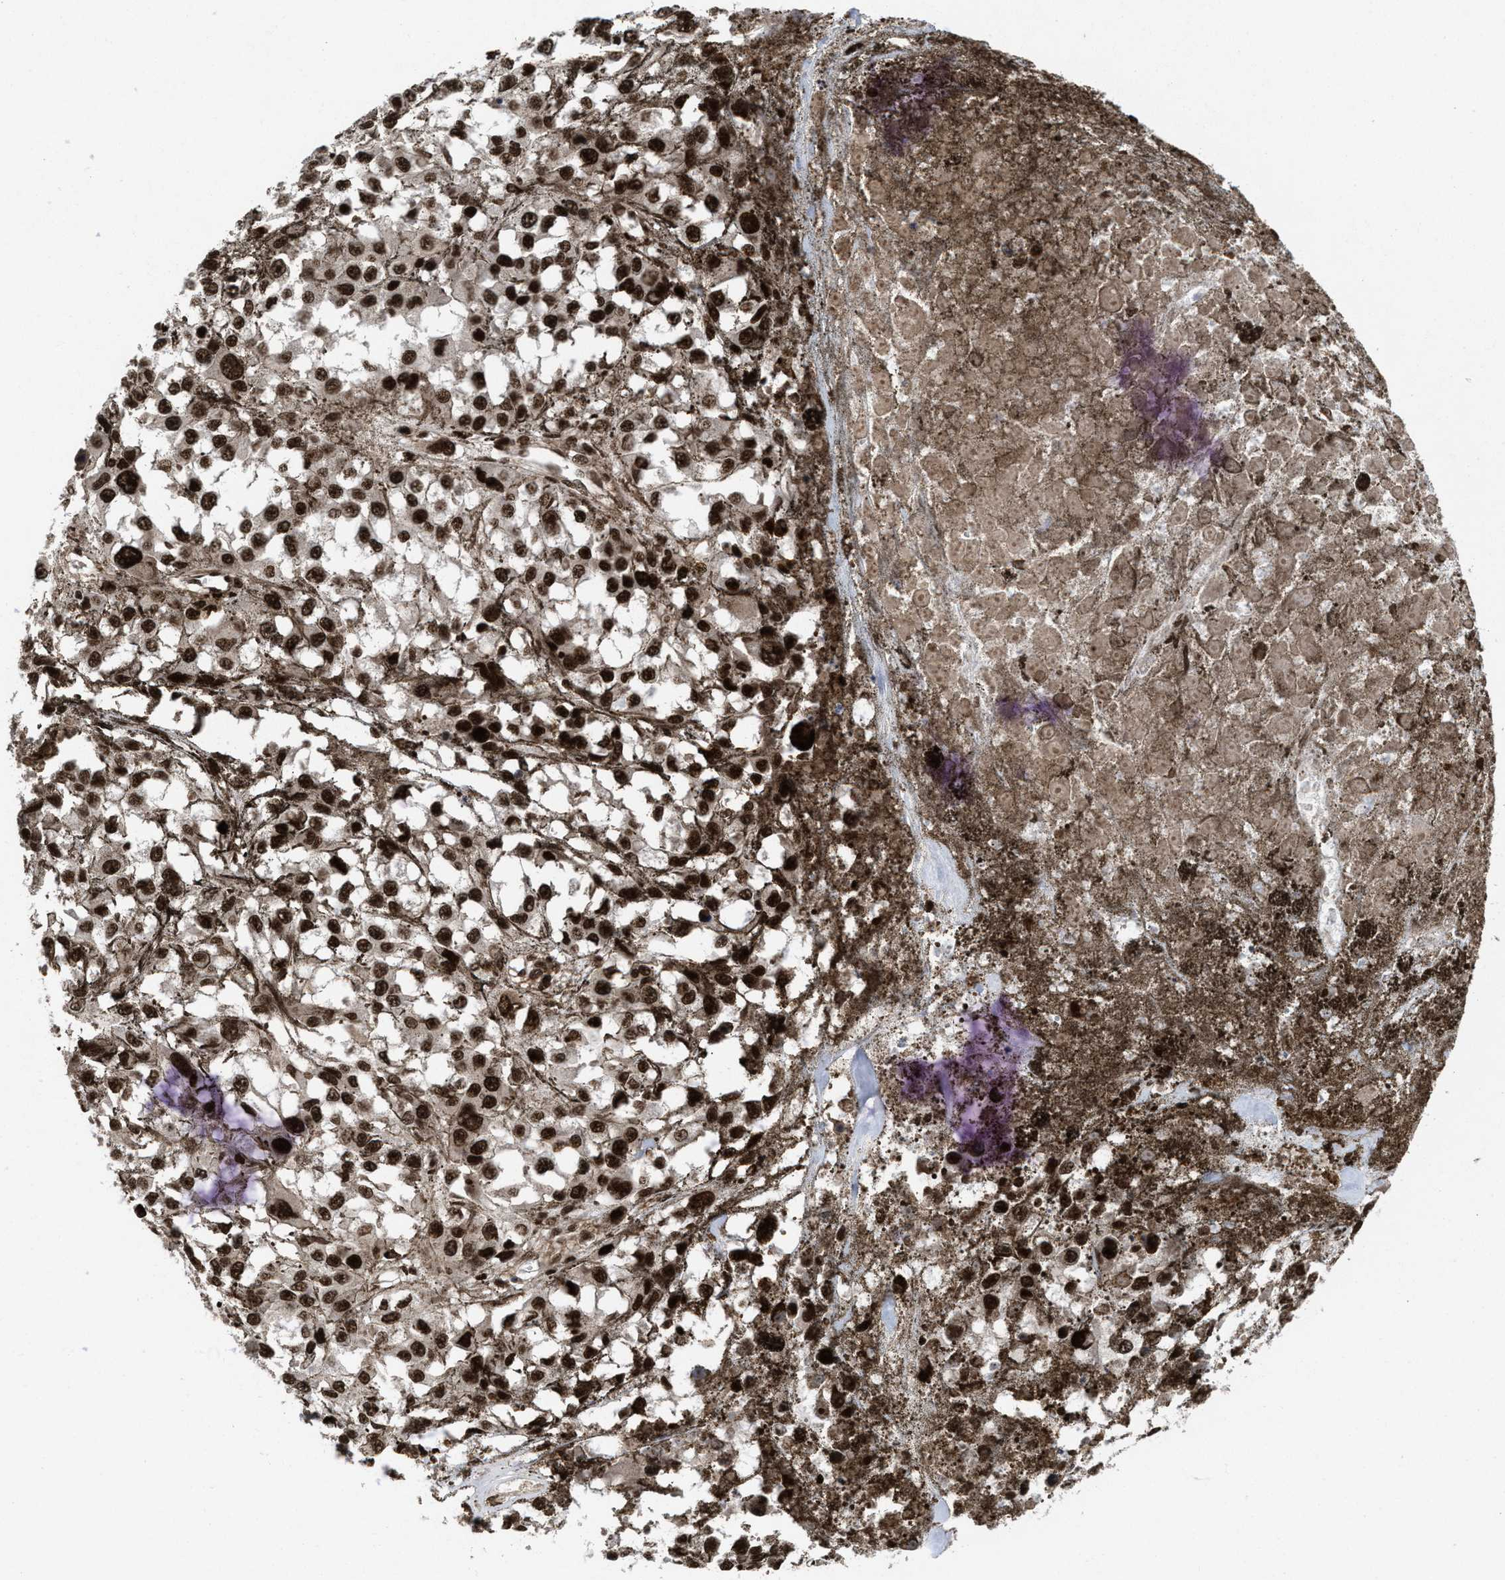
{"staining": {"intensity": "strong", "quantity": ">75%", "location": "nuclear"}, "tissue": "melanoma", "cell_type": "Tumor cells", "image_type": "cancer", "snomed": [{"axis": "morphology", "description": "Malignant melanoma, Metastatic site"}, {"axis": "topography", "description": "Lymph node"}], "caption": "The histopathology image shows a brown stain indicating the presence of a protein in the nuclear of tumor cells in melanoma.", "gene": "WIZ", "patient": {"sex": "male", "age": 59}}